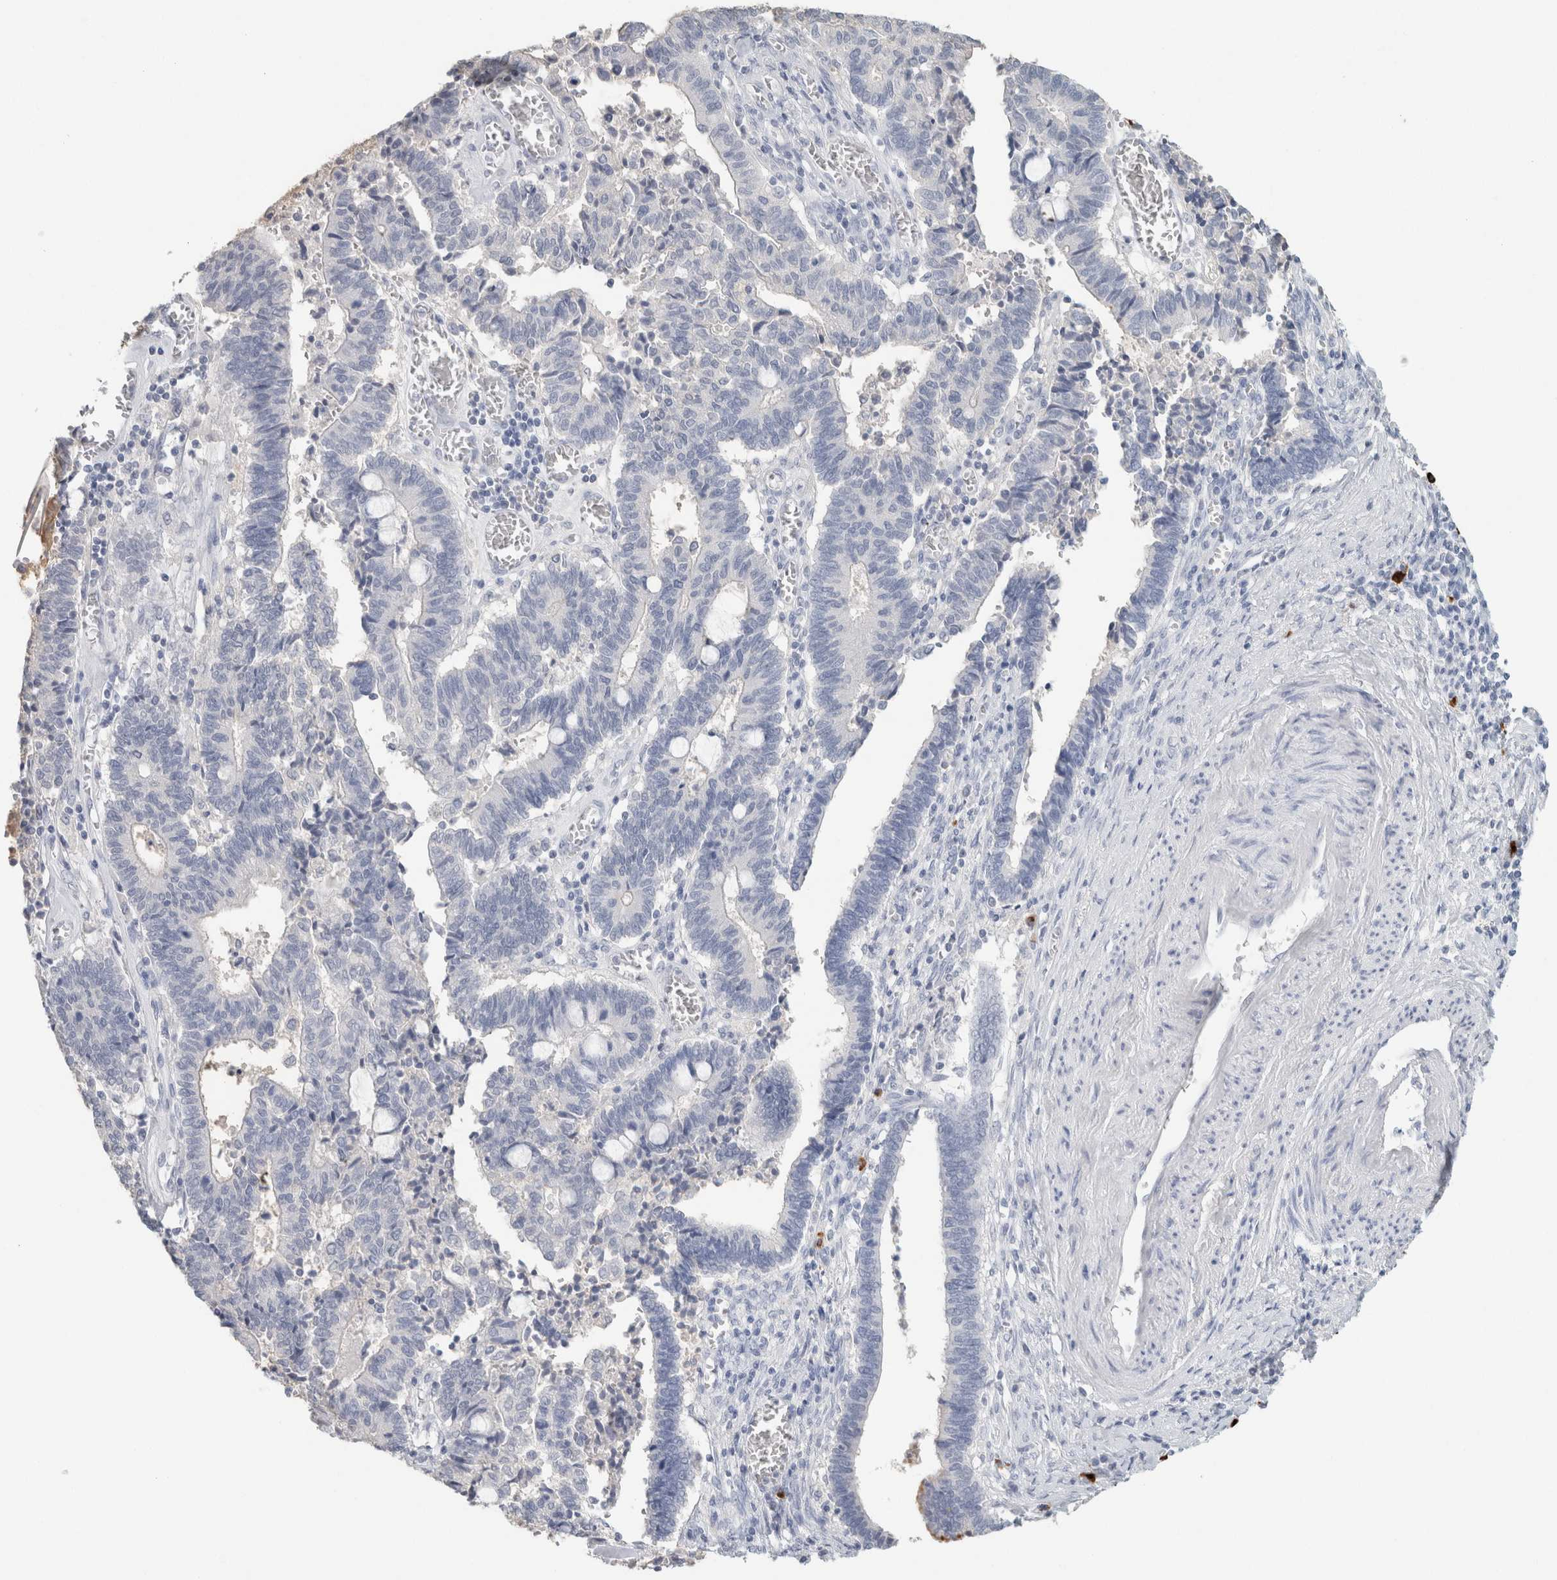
{"staining": {"intensity": "negative", "quantity": "none", "location": "none"}, "tissue": "cervical cancer", "cell_type": "Tumor cells", "image_type": "cancer", "snomed": [{"axis": "morphology", "description": "Adenocarcinoma, NOS"}, {"axis": "topography", "description": "Cervix"}], "caption": "Human cervical cancer (adenocarcinoma) stained for a protein using immunohistochemistry reveals no expression in tumor cells.", "gene": "IL6", "patient": {"sex": "female", "age": 44}}